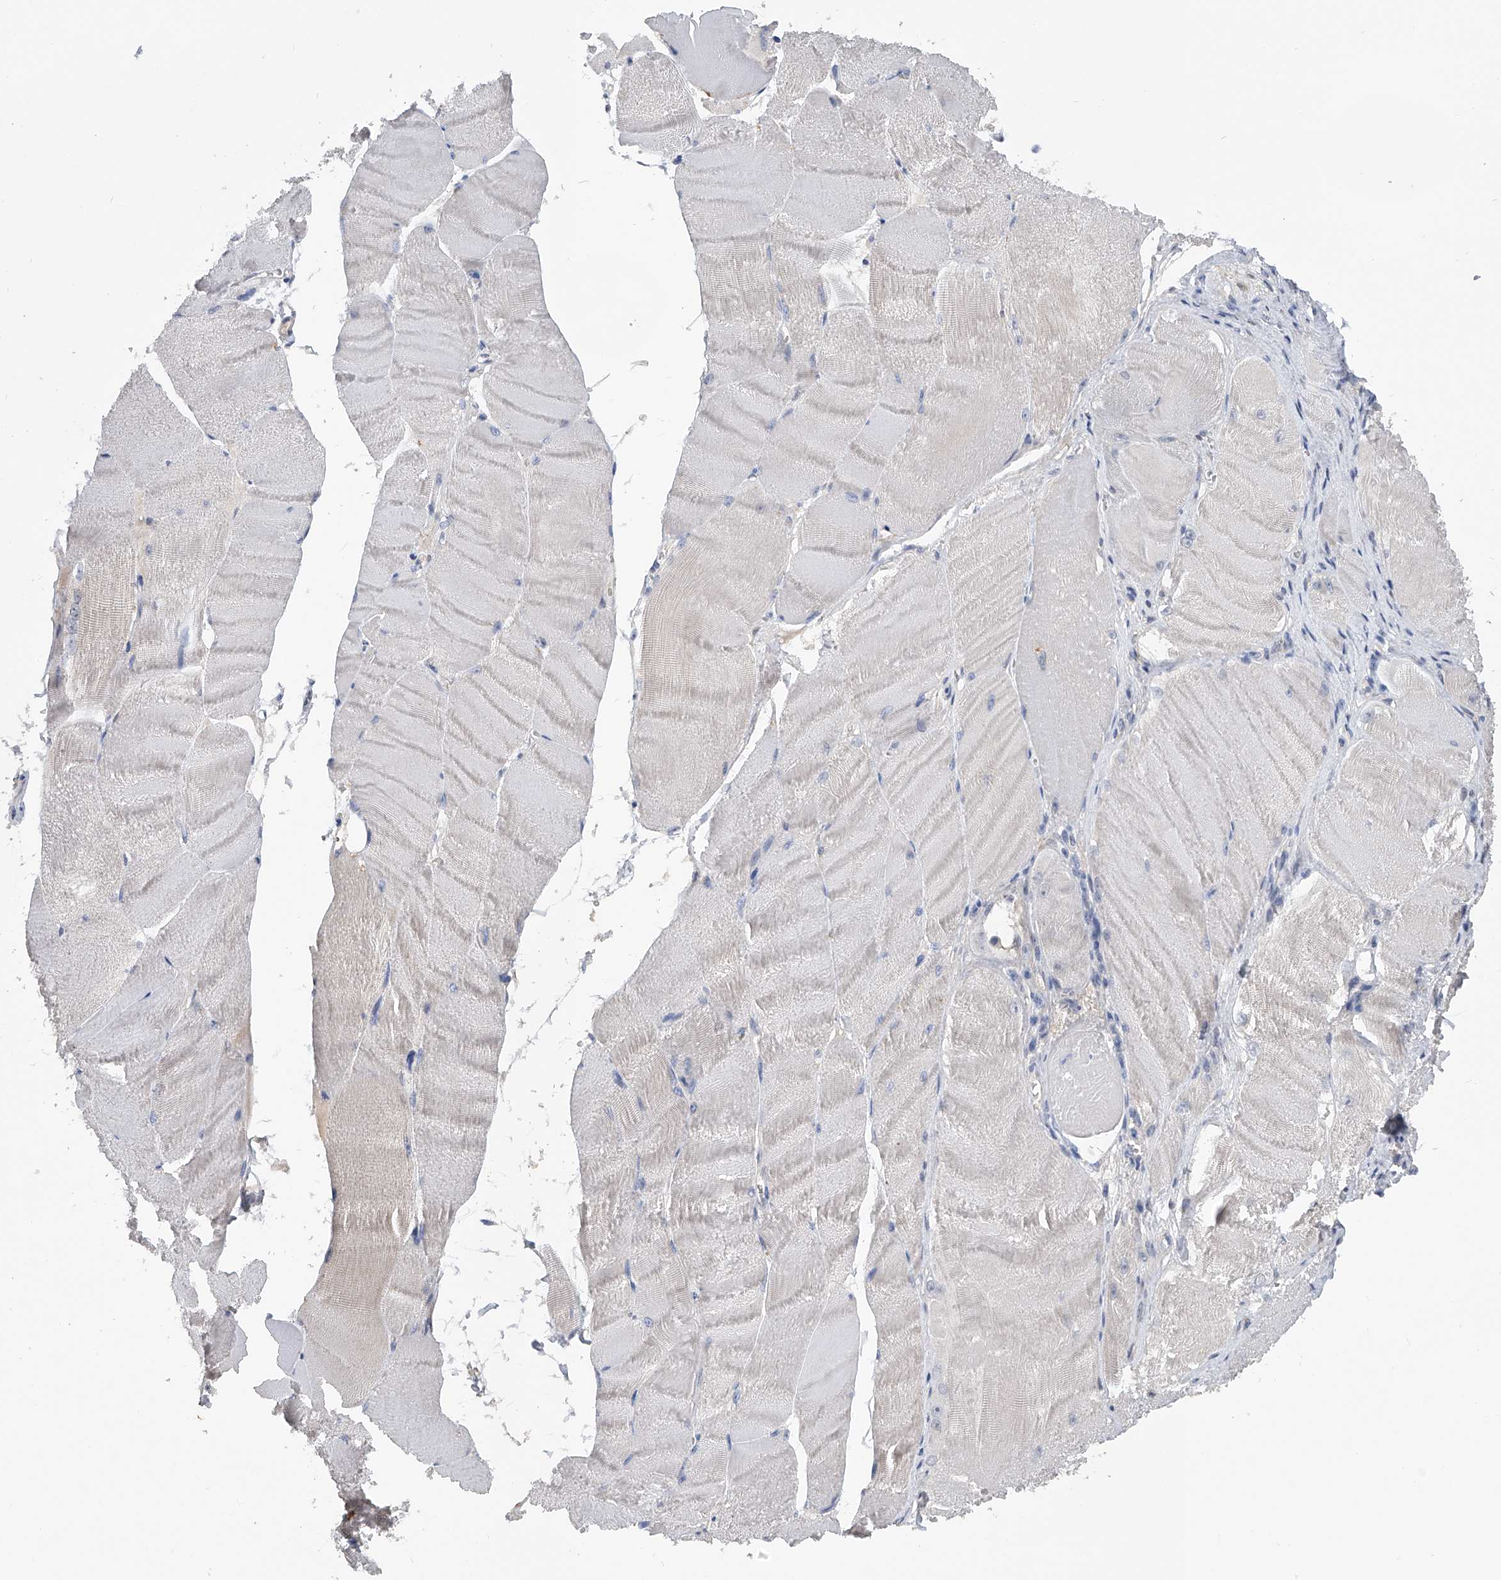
{"staining": {"intensity": "negative", "quantity": "none", "location": "none"}, "tissue": "skeletal muscle", "cell_type": "Myocytes", "image_type": "normal", "snomed": [{"axis": "morphology", "description": "Normal tissue, NOS"}, {"axis": "morphology", "description": "Basal cell carcinoma"}, {"axis": "topography", "description": "Skeletal muscle"}], "caption": "Human skeletal muscle stained for a protein using IHC reveals no positivity in myocytes.", "gene": "PGM3", "patient": {"sex": "female", "age": 64}}